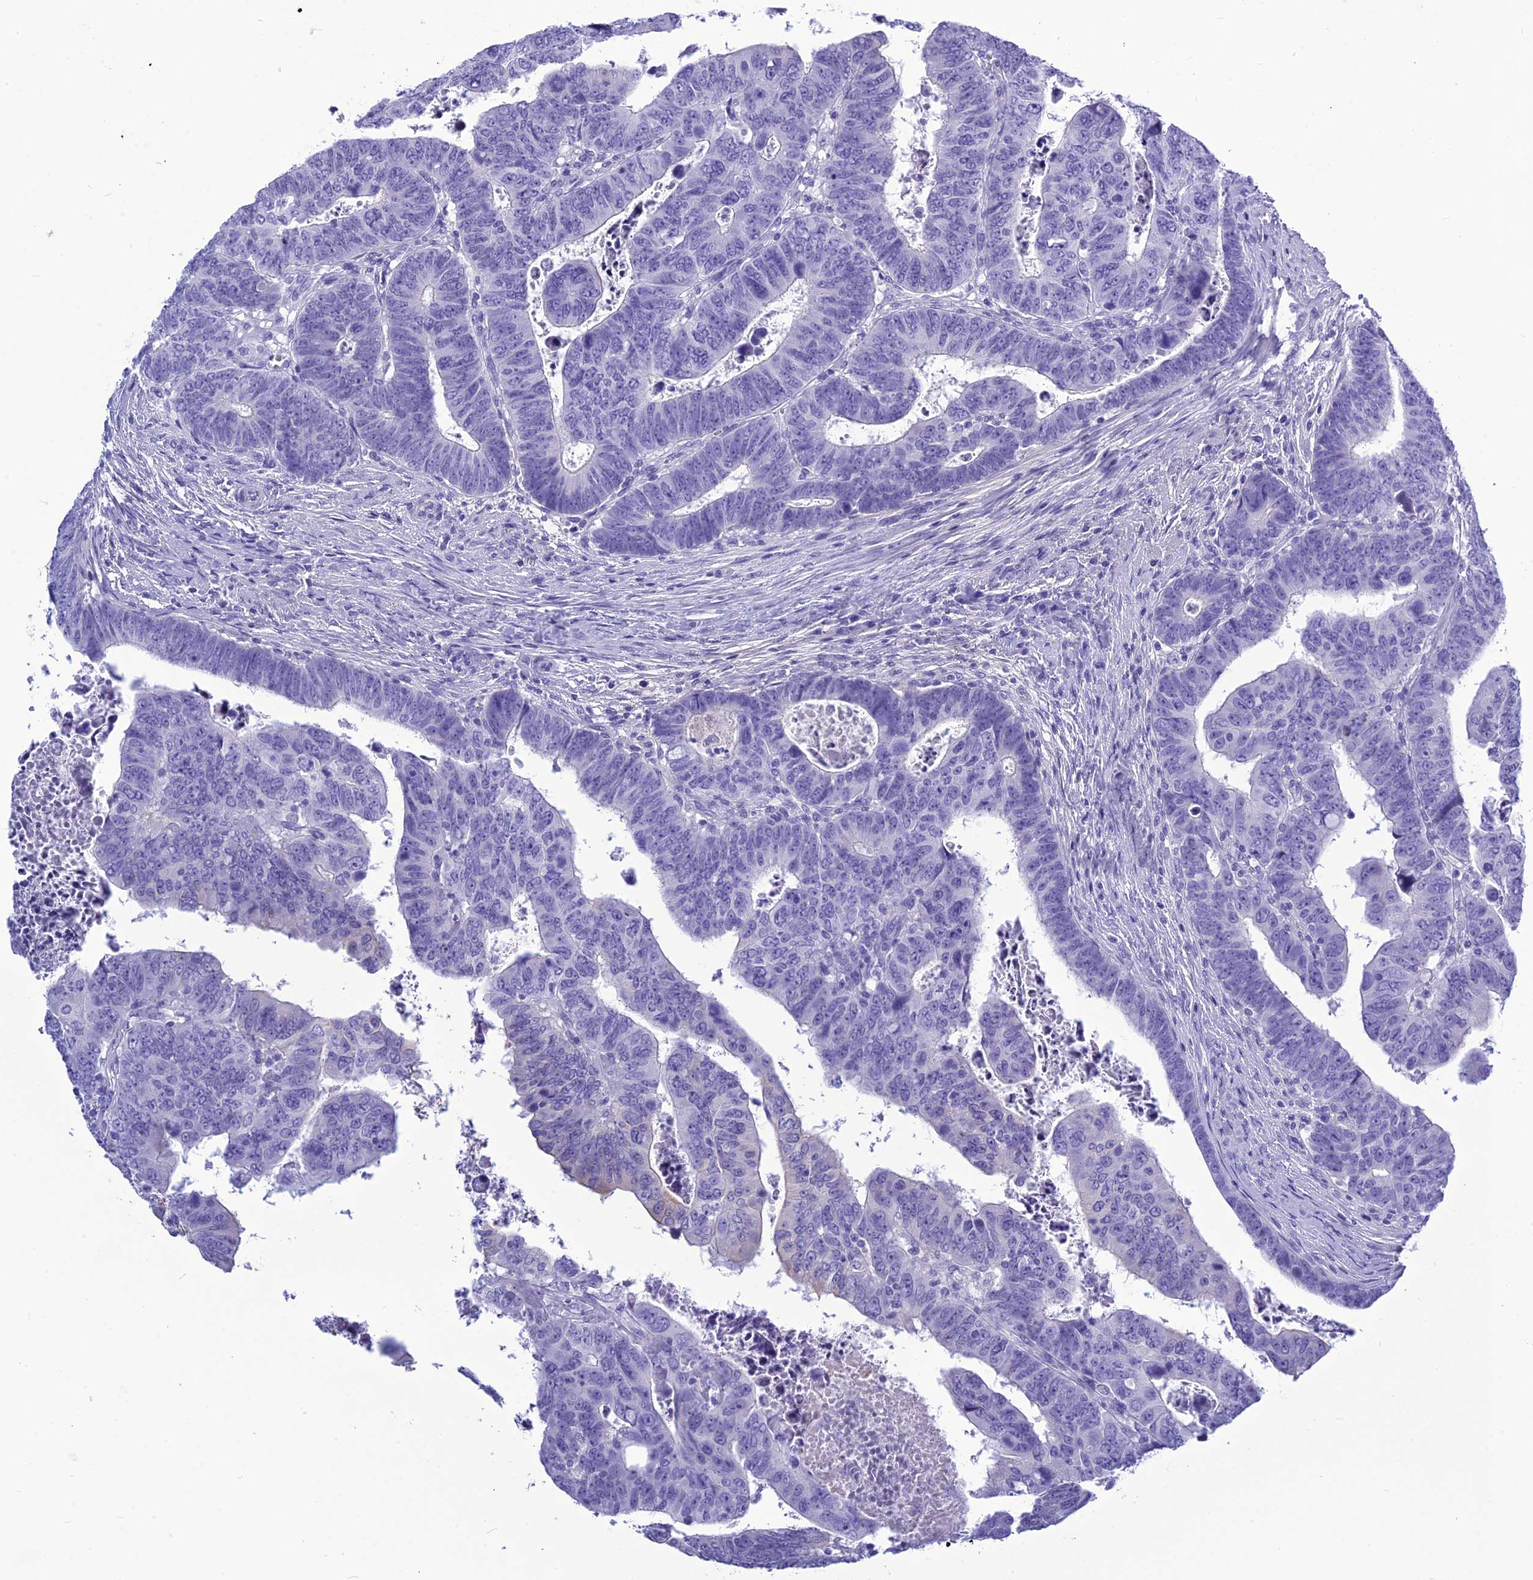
{"staining": {"intensity": "negative", "quantity": "none", "location": "none"}, "tissue": "colorectal cancer", "cell_type": "Tumor cells", "image_type": "cancer", "snomed": [{"axis": "morphology", "description": "Normal tissue, NOS"}, {"axis": "morphology", "description": "Adenocarcinoma, NOS"}, {"axis": "topography", "description": "Rectum"}], "caption": "The IHC image has no significant expression in tumor cells of adenocarcinoma (colorectal) tissue.", "gene": "BBS2", "patient": {"sex": "female", "age": 65}}